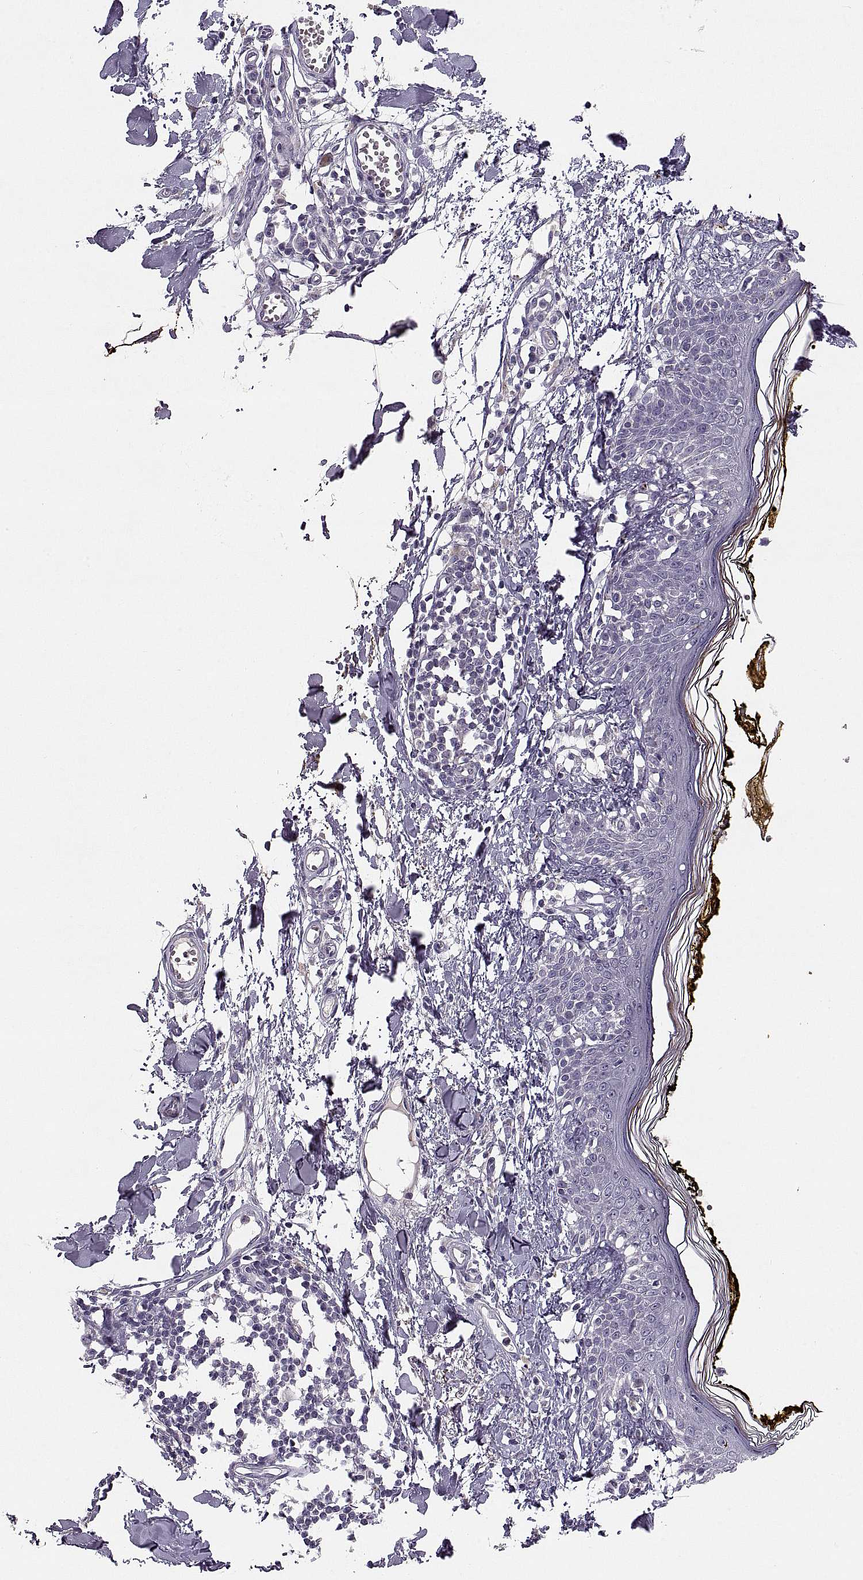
{"staining": {"intensity": "negative", "quantity": "none", "location": "none"}, "tissue": "skin", "cell_type": "Fibroblasts", "image_type": "normal", "snomed": [{"axis": "morphology", "description": "Normal tissue, NOS"}, {"axis": "topography", "description": "Skin"}], "caption": "This is a micrograph of immunohistochemistry (IHC) staining of normal skin, which shows no expression in fibroblasts.", "gene": "ADH6", "patient": {"sex": "male", "age": 76}}